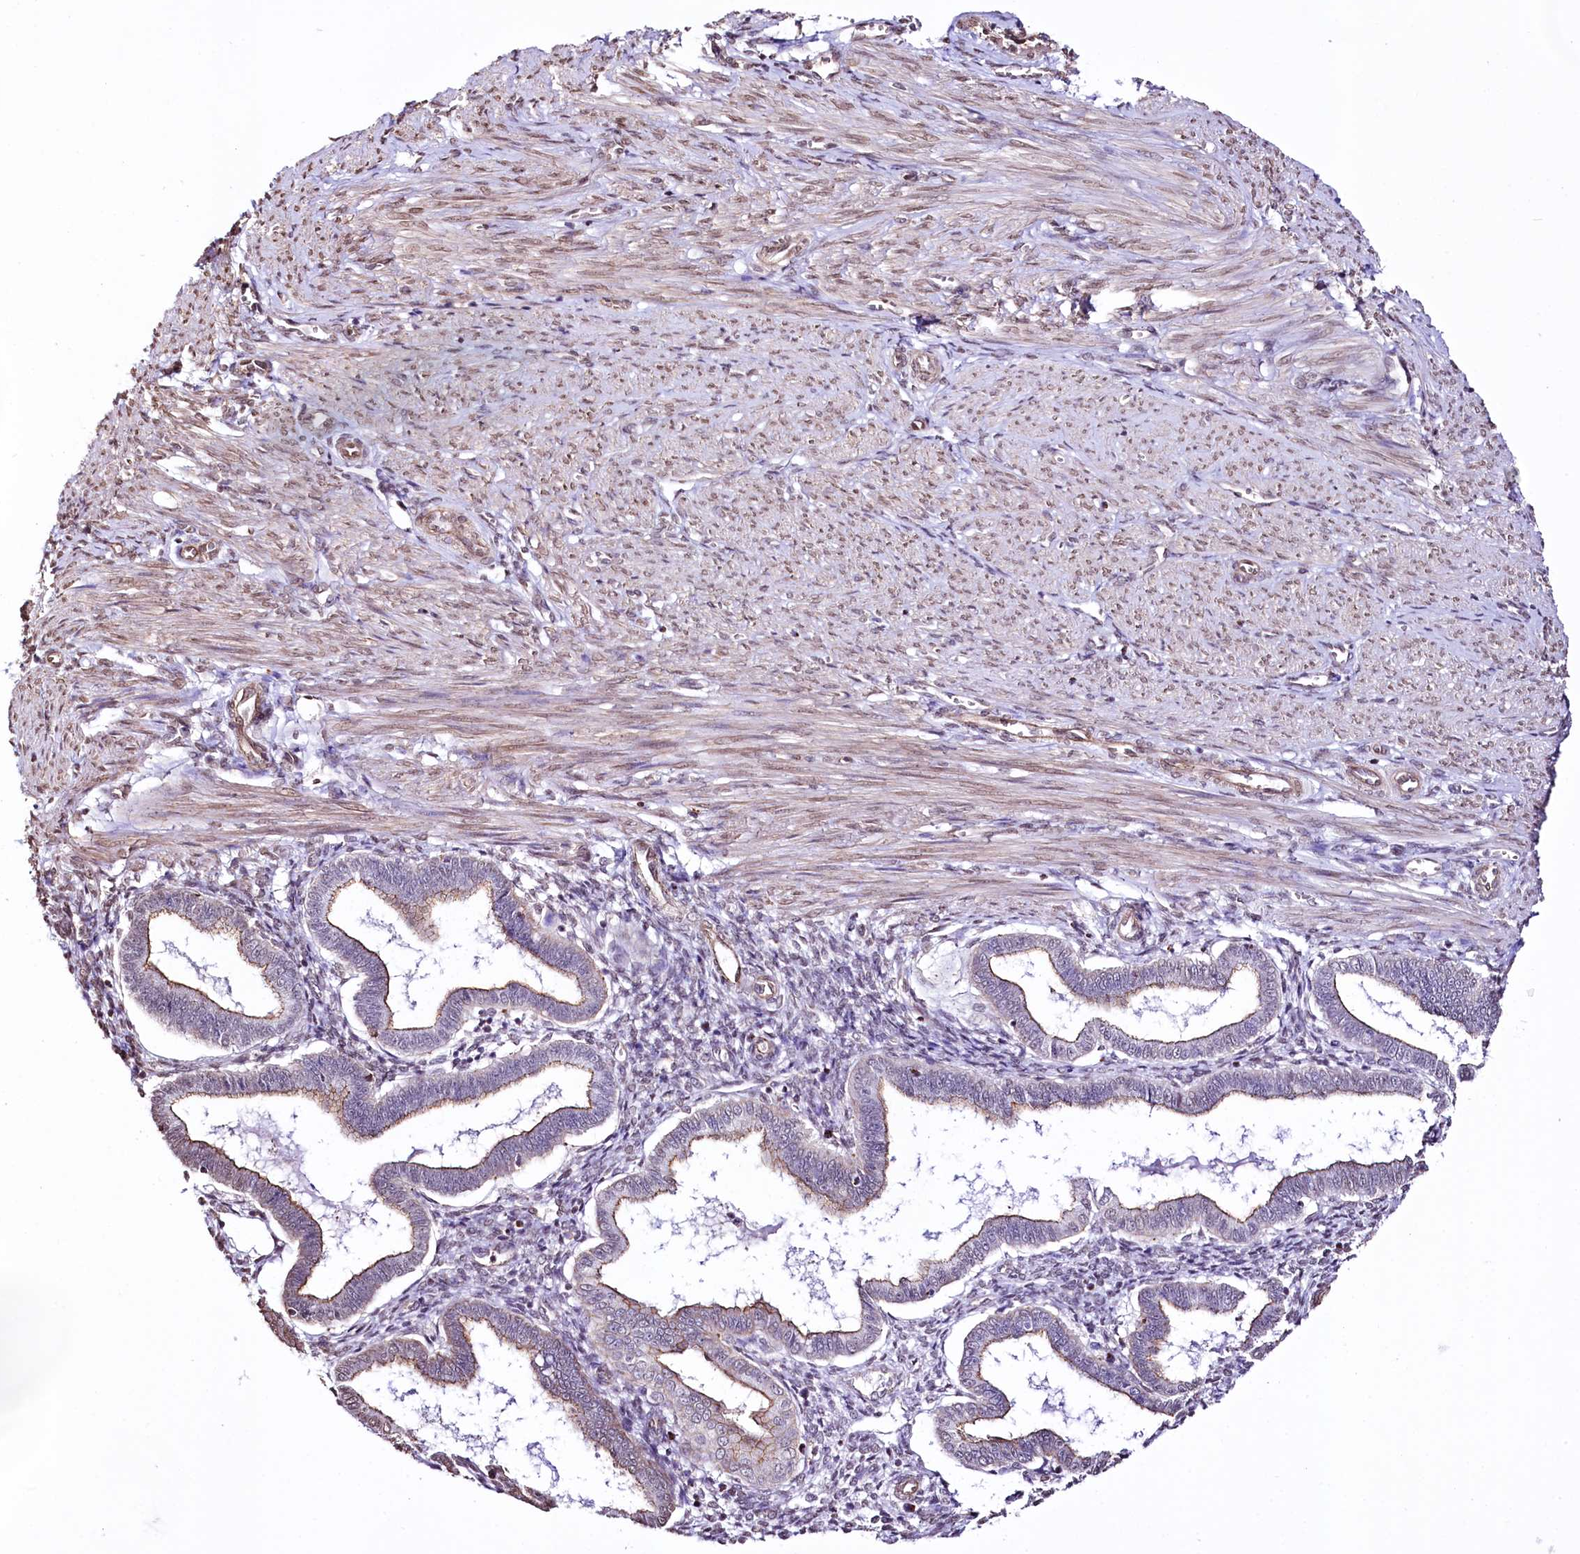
{"staining": {"intensity": "negative", "quantity": "none", "location": "none"}, "tissue": "endometrium", "cell_type": "Cells in endometrial stroma", "image_type": "normal", "snomed": [{"axis": "morphology", "description": "Normal tissue, NOS"}, {"axis": "topography", "description": "Endometrium"}], "caption": "Immunohistochemistry (IHC) photomicrograph of normal human endometrium stained for a protein (brown), which exhibits no expression in cells in endometrial stroma.", "gene": "ST7", "patient": {"sex": "female", "age": 25}}